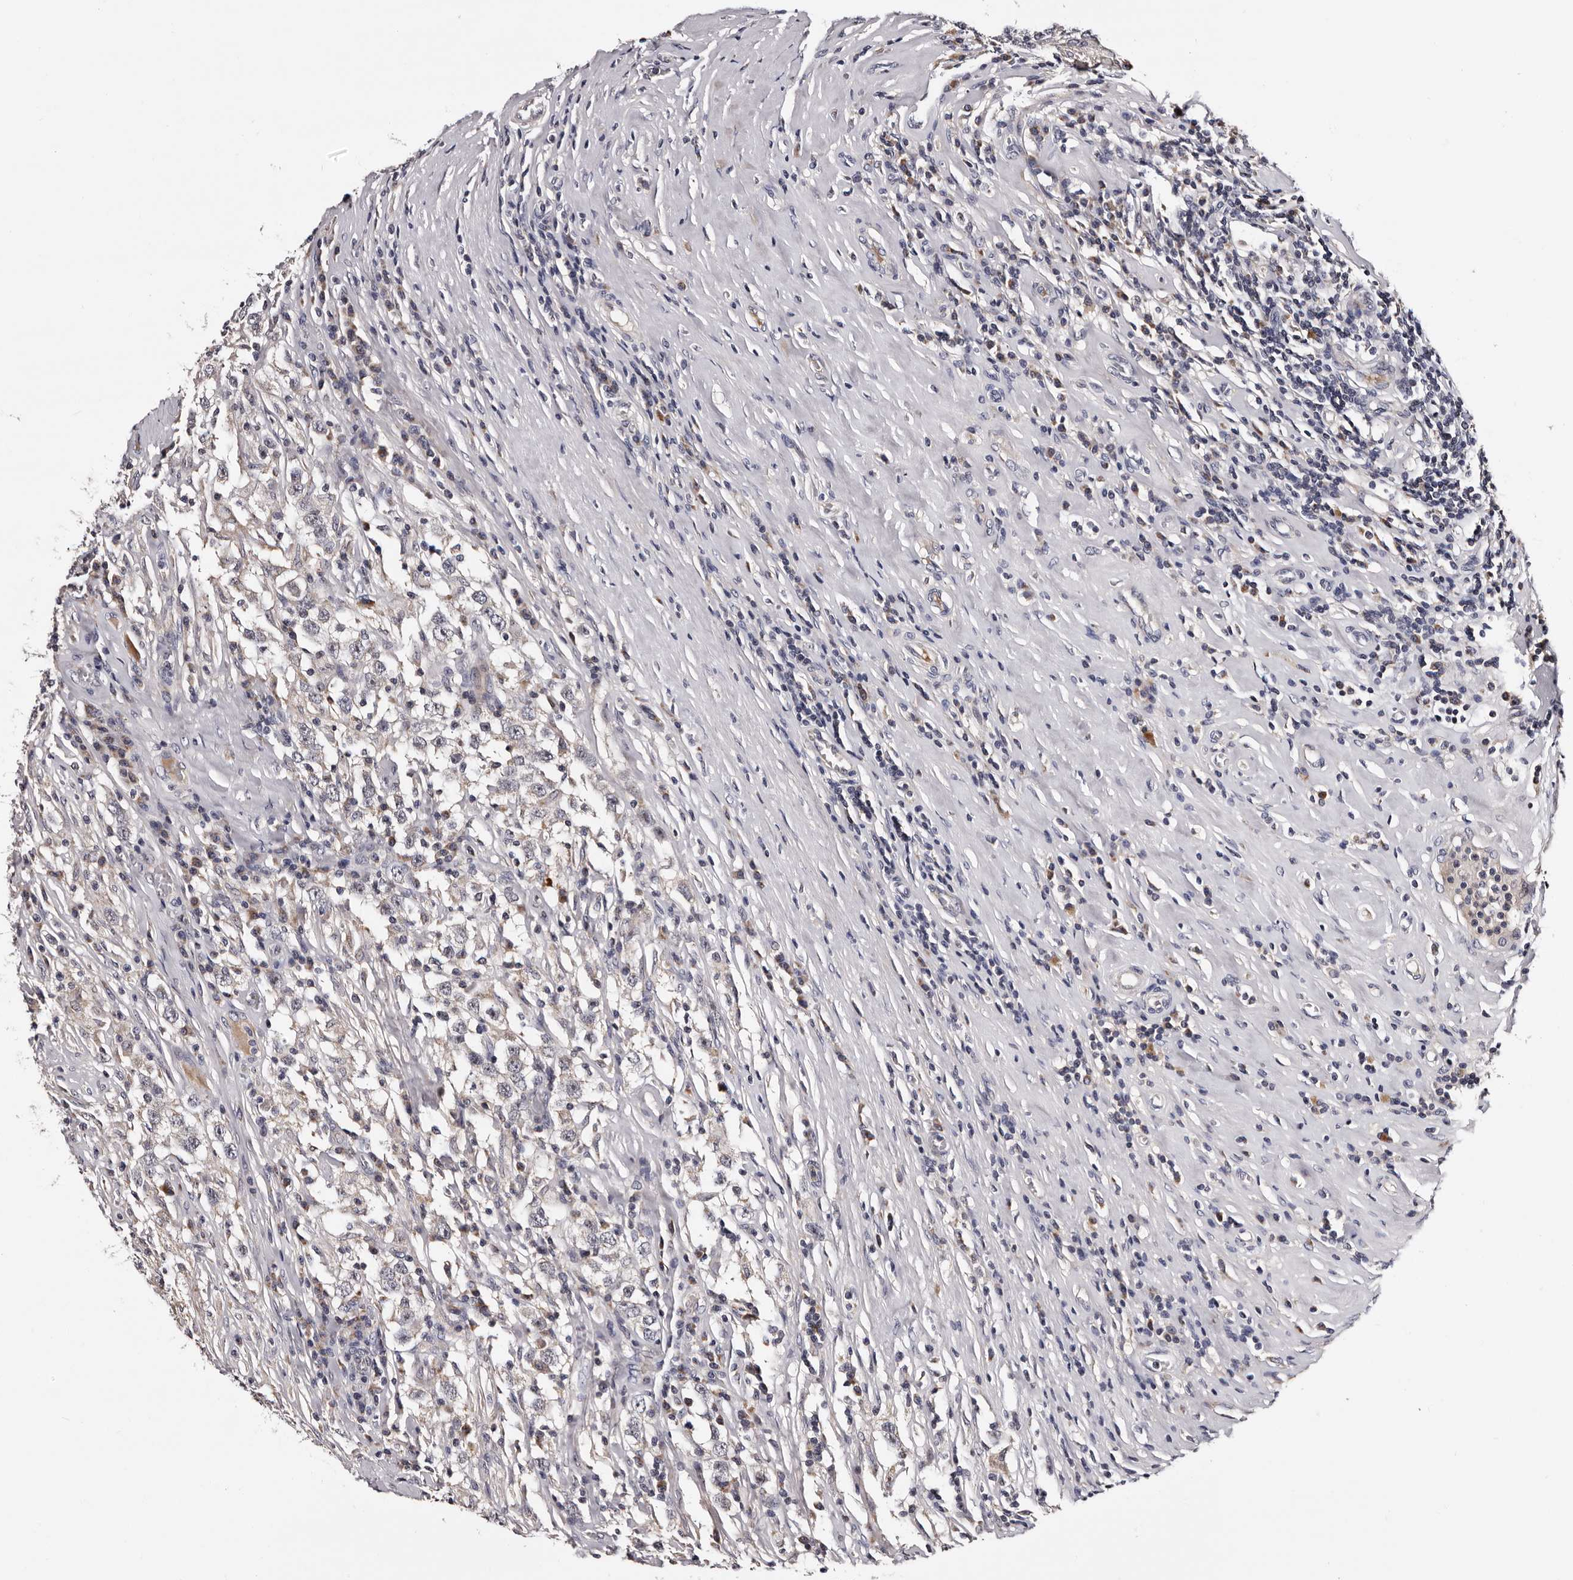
{"staining": {"intensity": "negative", "quantity": "none", "location": "none"}, "tissue": "testis cancer", "cell_type": "Tumor cells", "image_type": "cancer", "snomed": [{"axis": "morphology", "description": "Seminoma, NOS"}, {"axis": "topography", "description": "Testis"}], "caption": "The IHC image has no significant positivity in tumor cells of testis cancer (seminoma) tissue.", "gene": "TAF4B", "patient": {"sex": "male", "age": 41}}